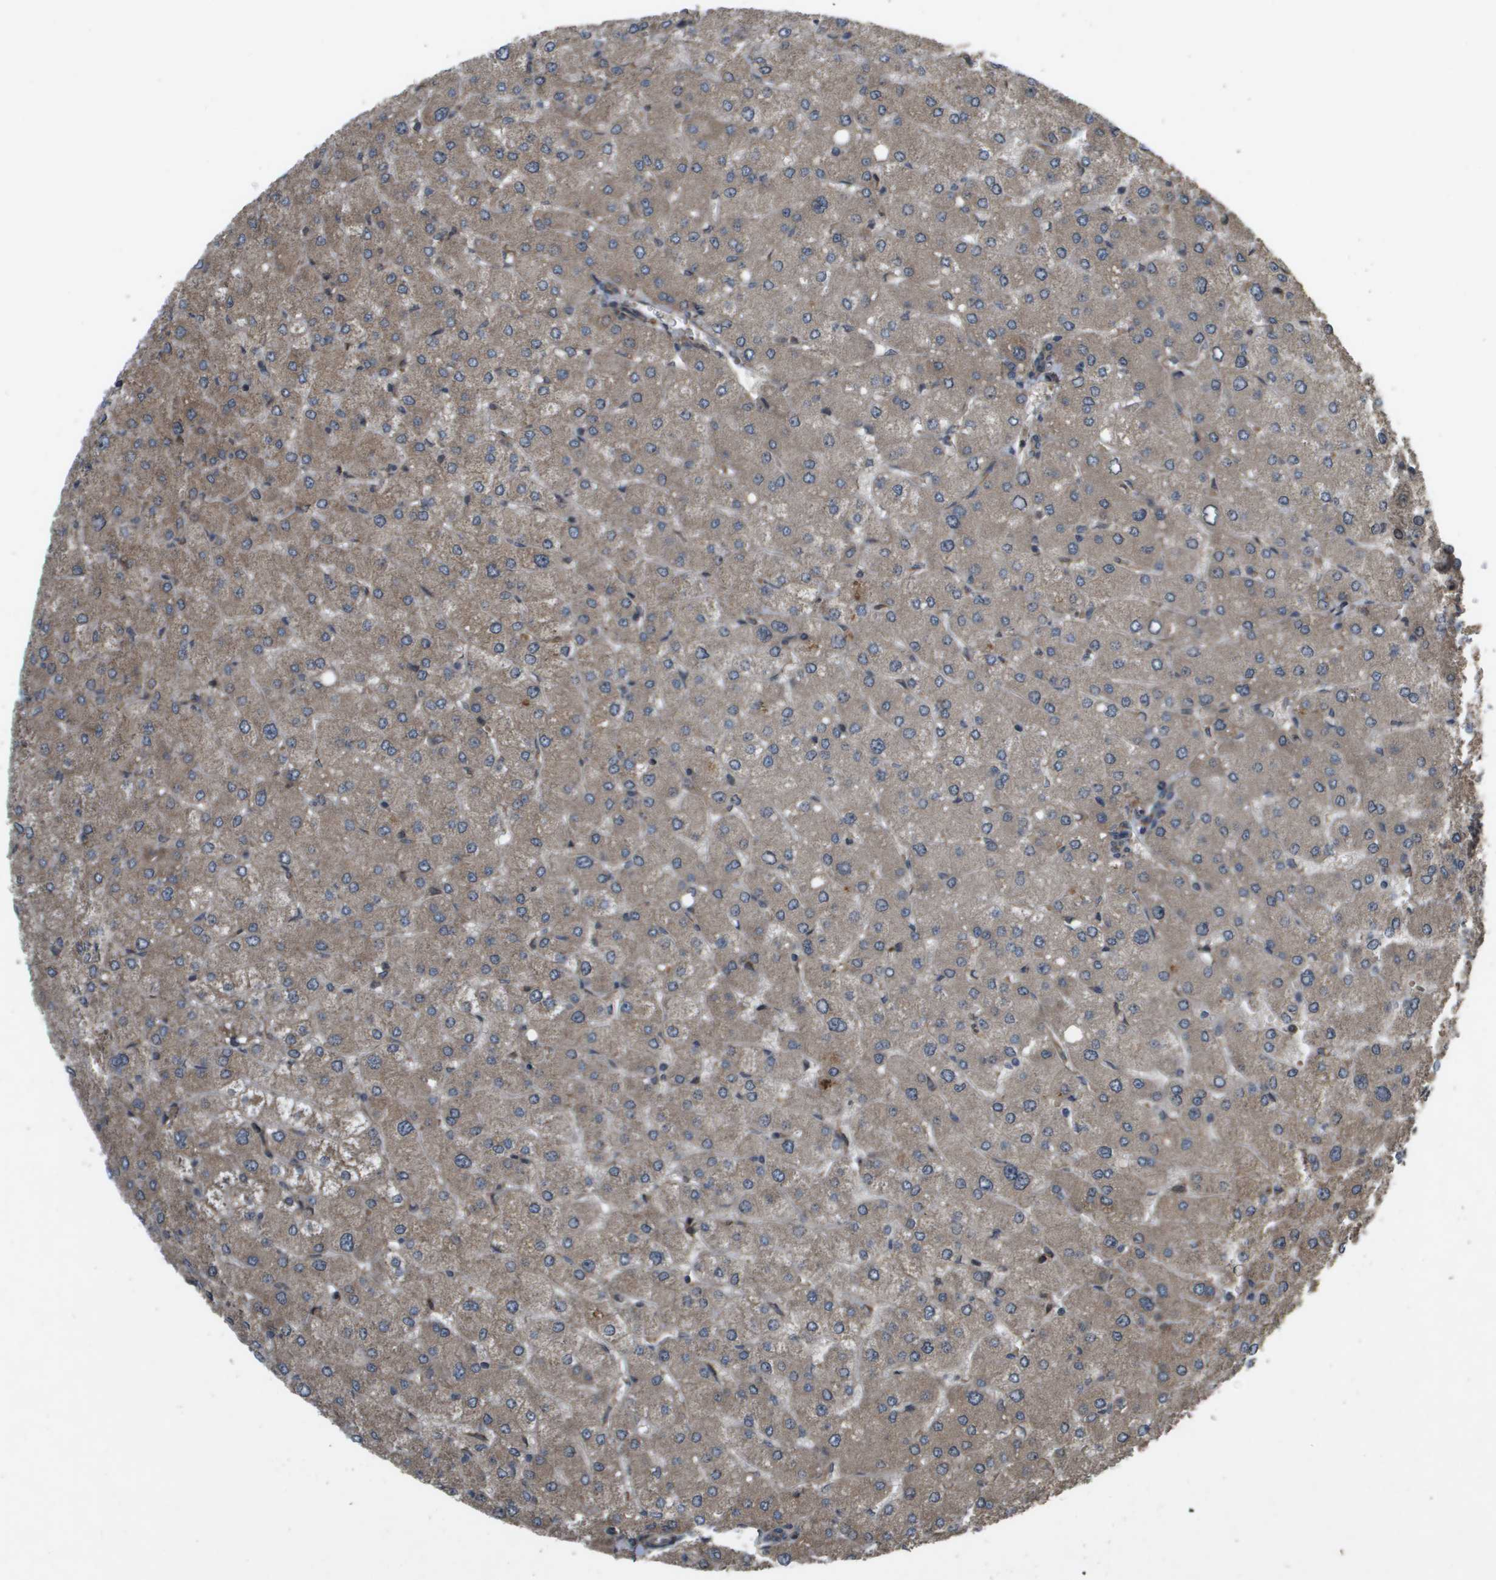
{"staining": {"intensity": "moderate", "quantity": ">75%", "location": "cytoplasmic/membranous"}, "tissue": "liver", "cell_type": "Cholangiocytes", "image_type": "normal", "snomed": [{"axis": "morphology", "description": "Normal tissue, NOS"}, {"axis": "topography", "description": "Liver"}], "caption": "Moderate cytoplasmic/membranous protein expression is appreciated in approximately >75% of cholangiocytes in liver.", "gene": "SPTLC1", "patient": {"sex": "male", "age": 55}}